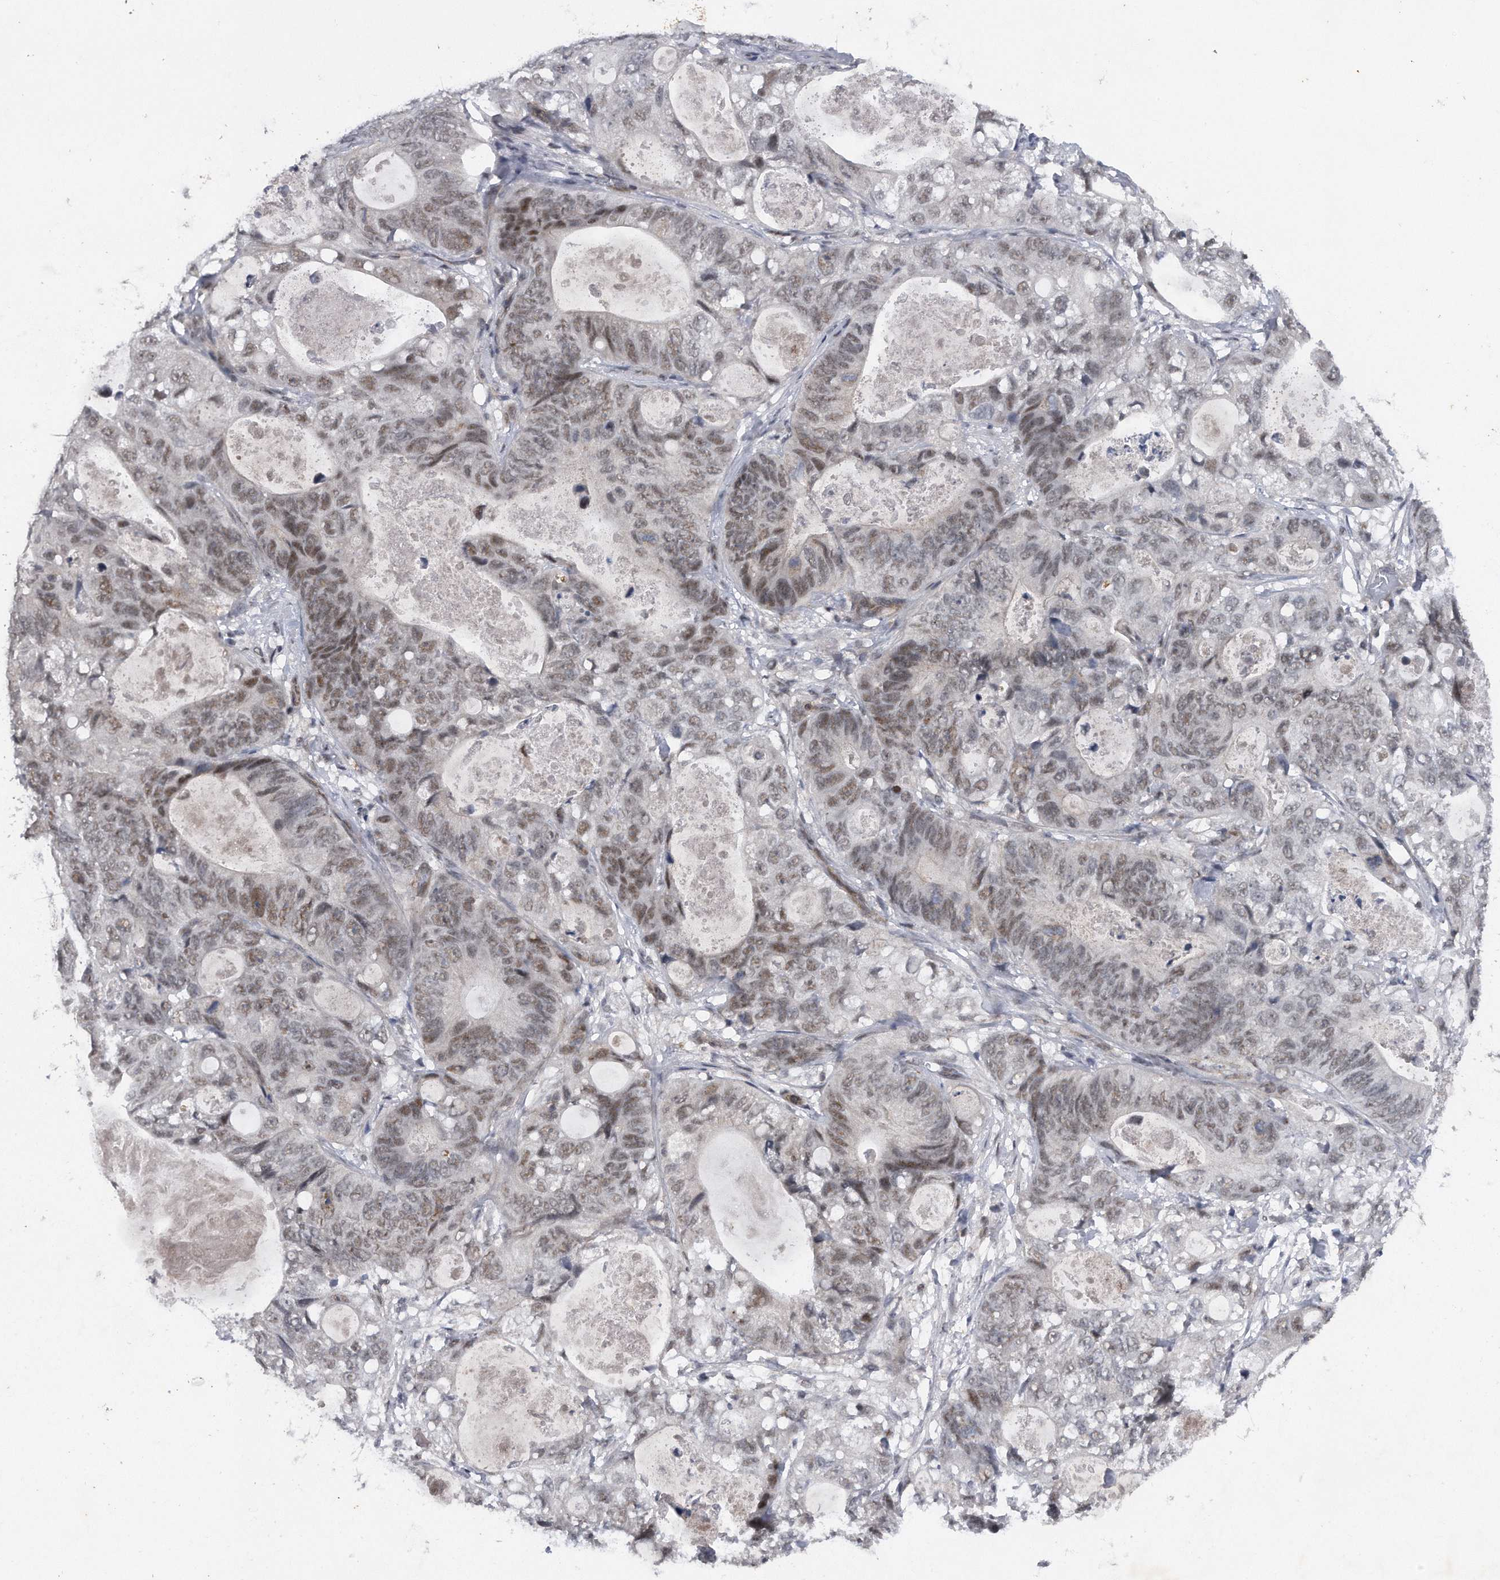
{"staining": {"intensity": "weak", "quantity": "25%-75%", "location": "nuclear"}, "tissue": "stomach cancer", "cell_type": "Tumor cells", "image_type": "cancer", "snomed": [{"axis": "morphology", "description": "Normal tissue, NOS"}, {"axis": "morphology", "description": "Adenocarcinoma, NOS"}, {"axis": "topography", "description": "Stomach"}], "caption": "Tumor cells display low levels of weak nuclear positivity in approximately 25%-75% of cells in human stomach cancer (adenocarcinoma).", "gene": "VIRMA", "patient": {"sex": "female", "age": 89}}